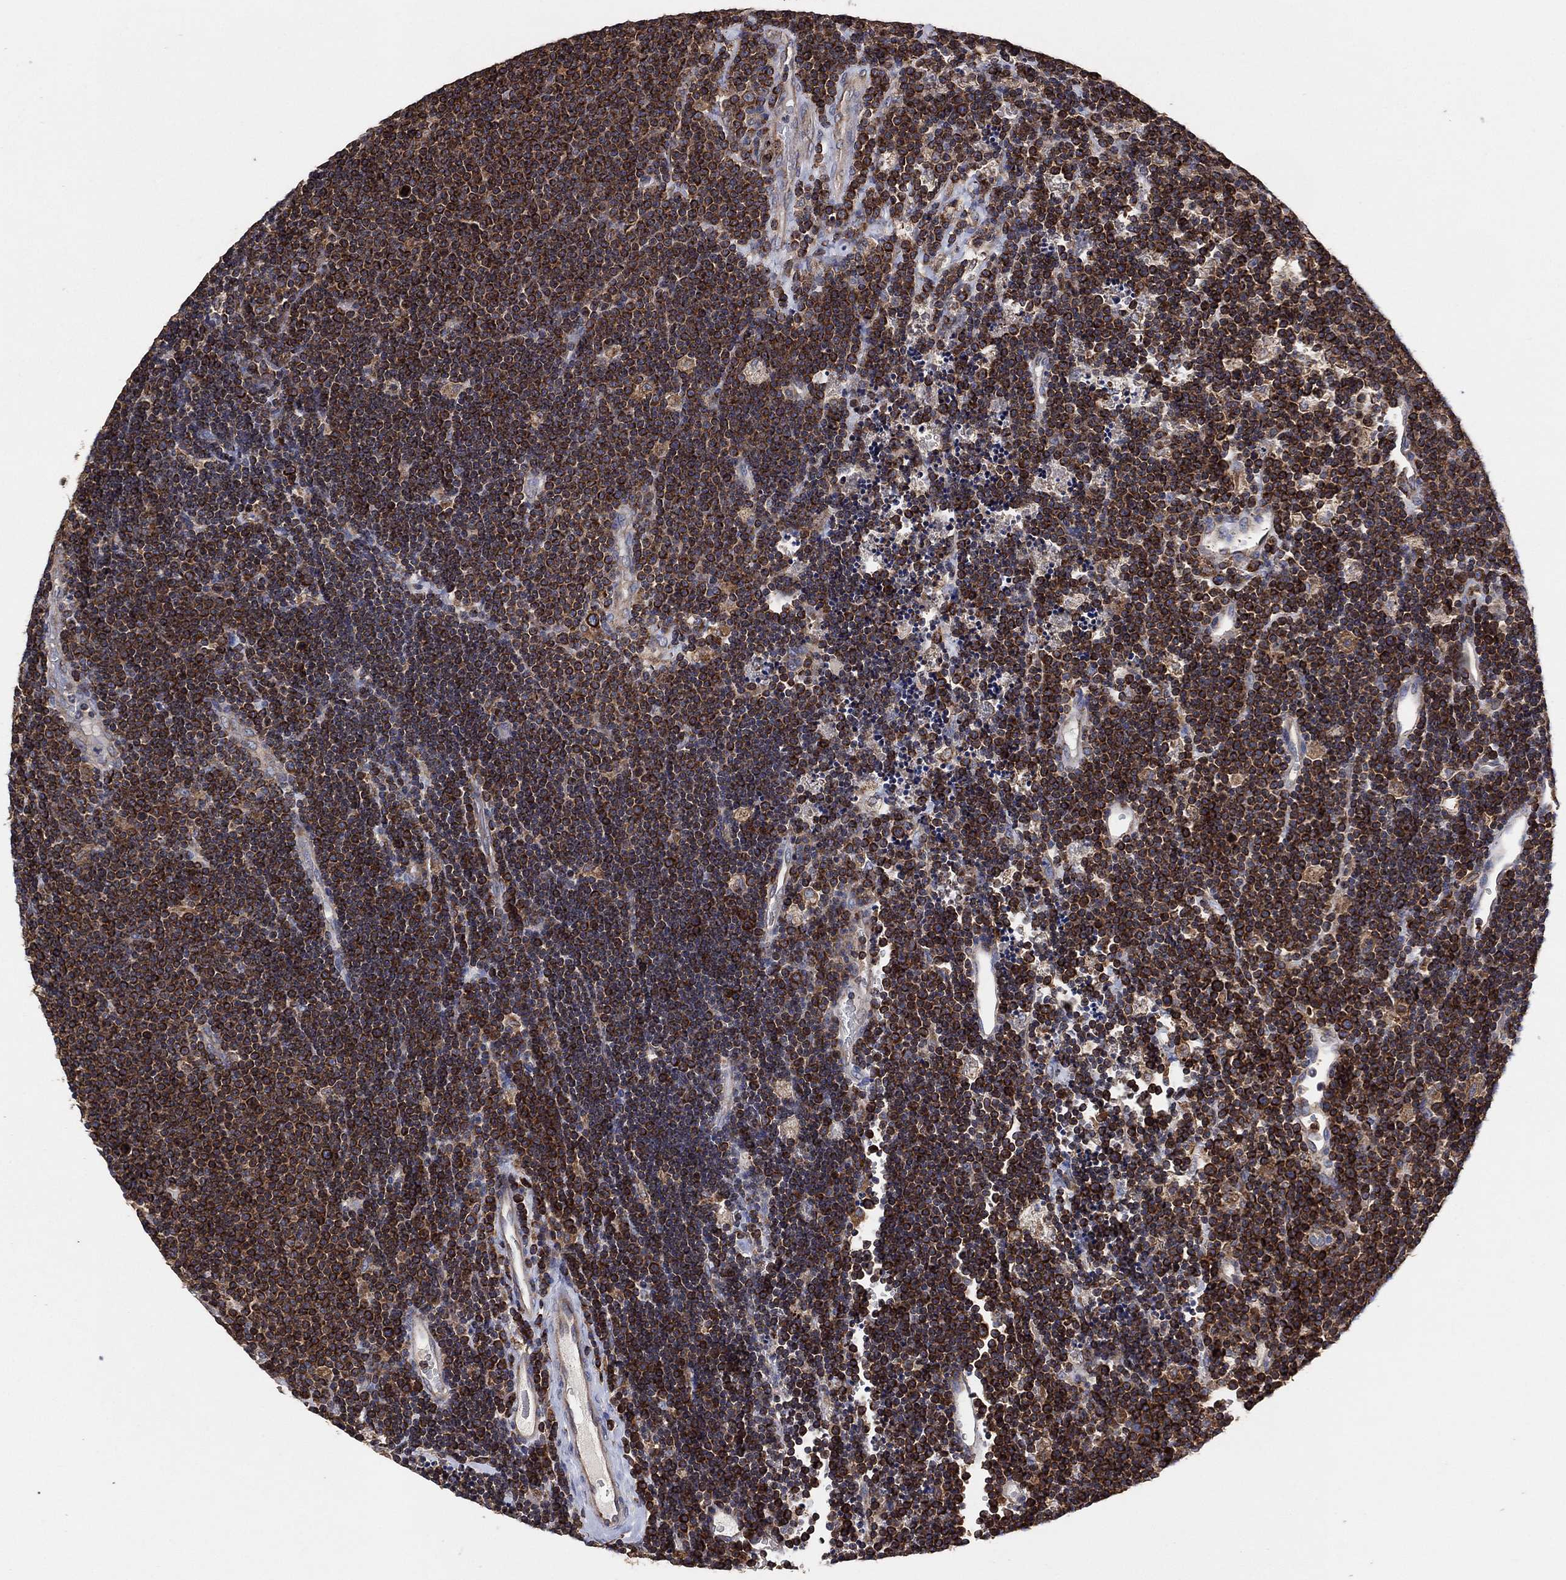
{"staining": {"intensity": "strong", "quantity": "25%-75%", "location": "cytoplasmic/membranous"}, "tissue": "lymphoma", "cell_type": "Tumor cells", "image_type": "cancer", "snomed": [{"axis": "morphology", "description": "Malignant lymphoma, non-Hodgkin's type, Low grade"}, {"axis": "topography", "description": "Brain"}], "caption": "Immunohistochemistry staining of low-grade malignant lymphoma, non-Hodgkin's type, which exhibits high levels of strong cytoplasmic/membranous staining in approximately 25%-75% of tumor cells indicating strong cytoplasmic/membranous protein expression. The staining was performed using DAB (brown) for protein detection and nuclei were counterstained in hematoxylin (blue).", "gene": "LIMD1", "patient": {"sex": "female", "age": 66}}